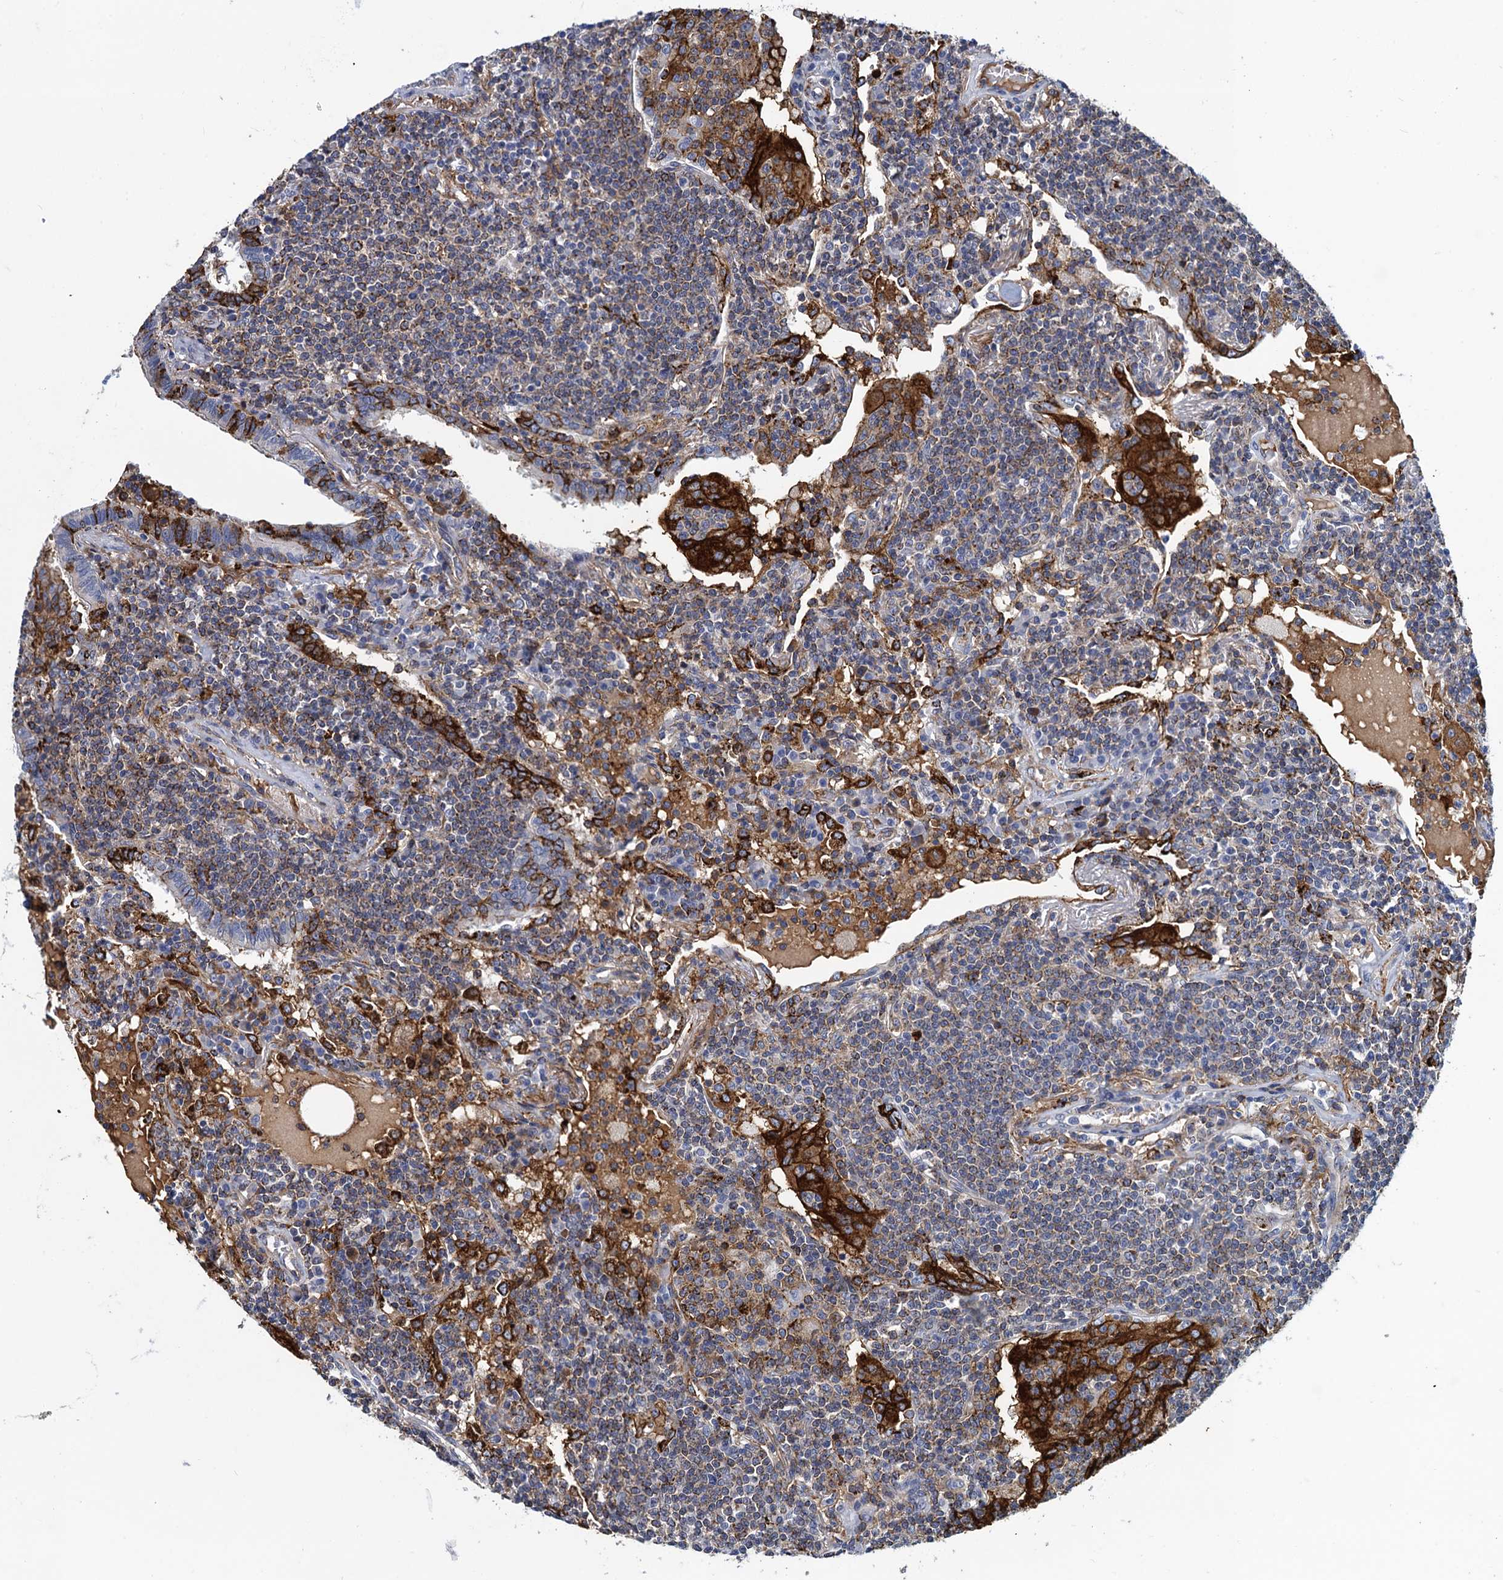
{"staining": {"intensity": "moderate", "quantity": "<25%", "location": "cytoplasmic/membranous"}, "tissue": "lymphoma", "cell_type": "Tumor cells", "image_type": "cancer", "snomed": [{"axis": "morphology", "description": "Malignant lymphoma, non-Hodgkin's type, Low grade"}, {"axis": "topography", "description": "Lung"}], "caption": "High-magnification brightfield microscopy of lymphoma stained with DAB (3,3'-diaminobenzidine) (brown) and counterstained with hematoxylin (blue). tumor cells exhibit moderate cytoplasmic/membranous positivity is identified in about<25% of cells.", "gene": "DNHD1", "patient": {"sex": "female", "age": 71}}